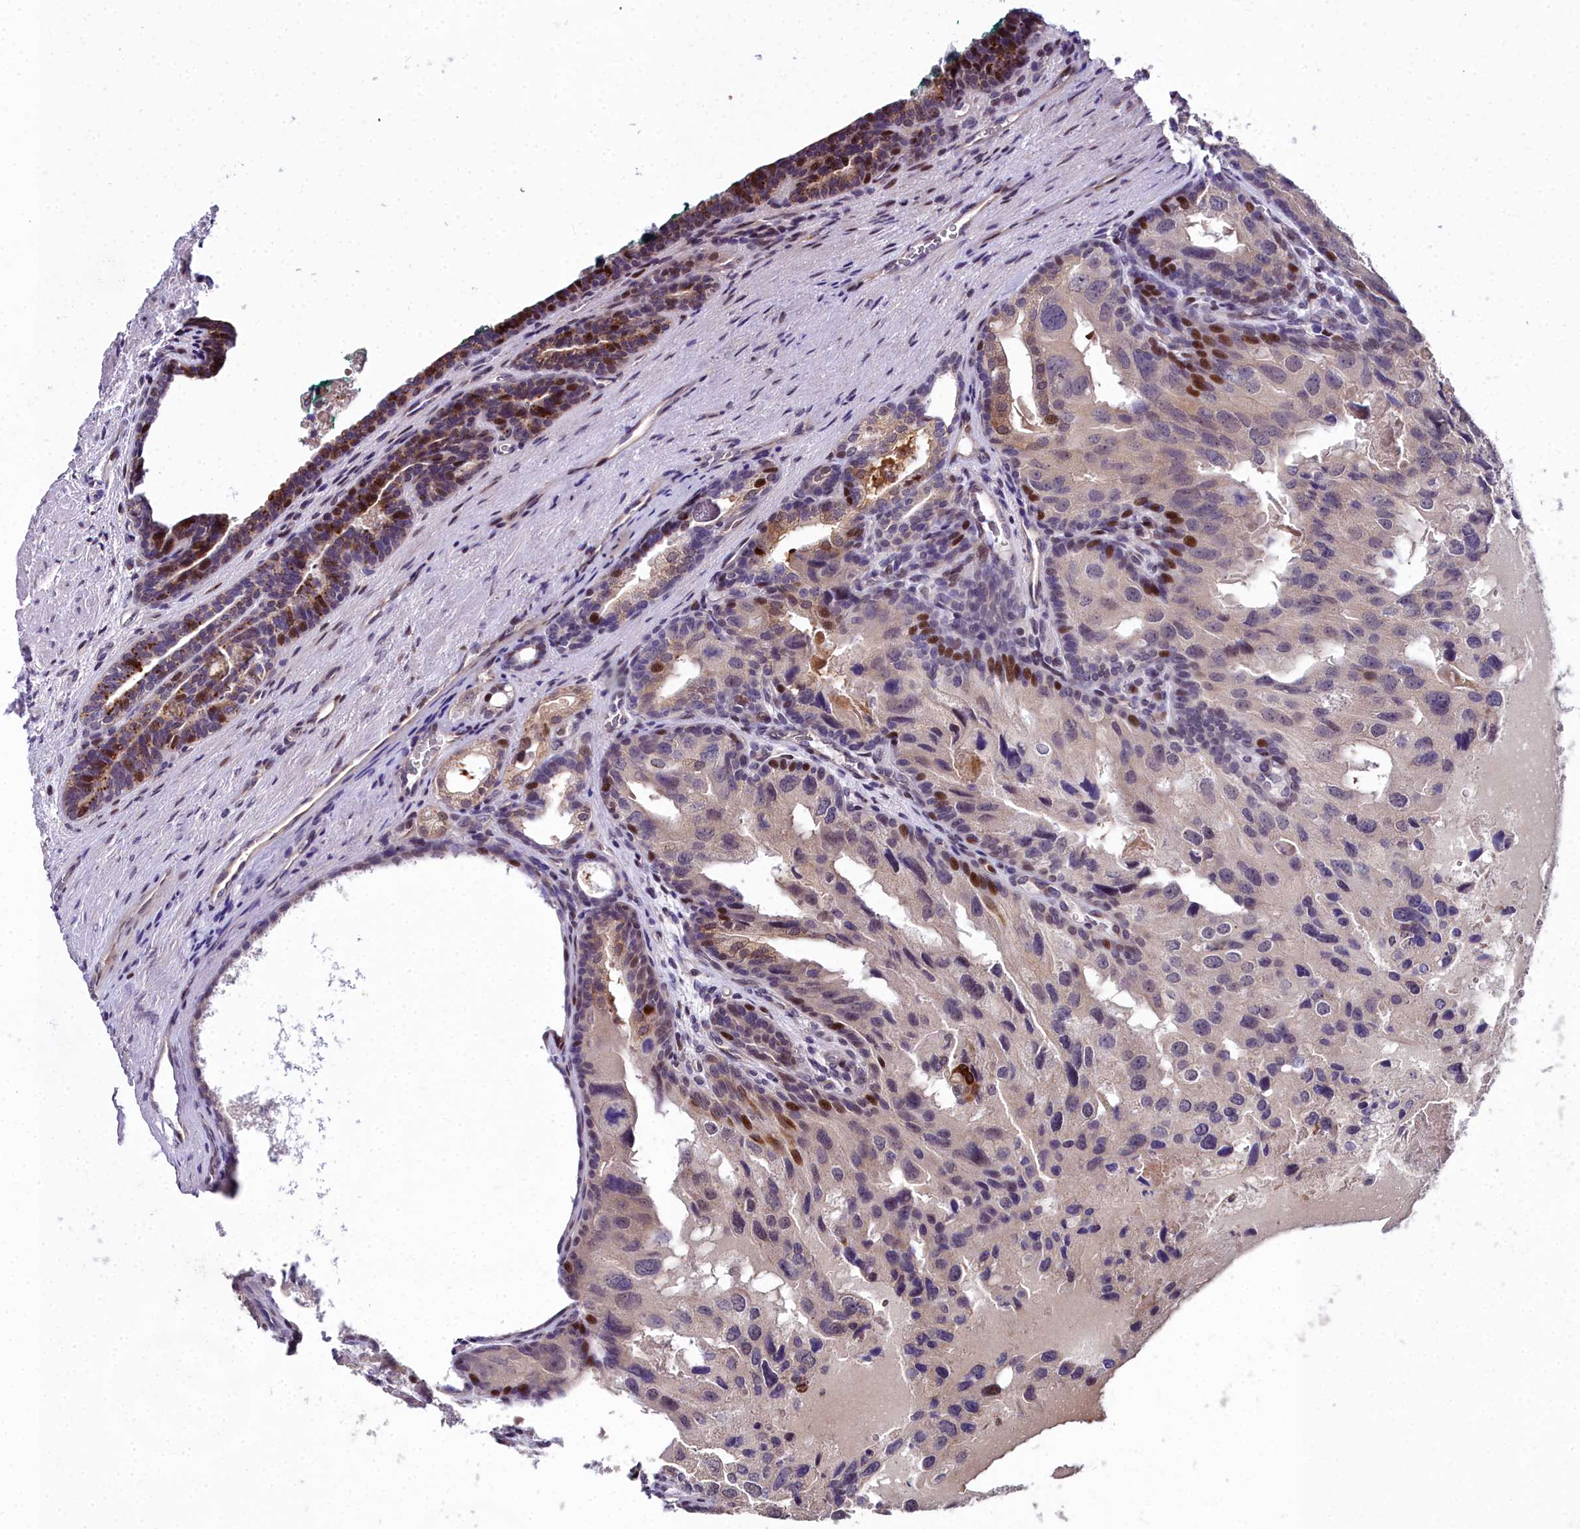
{"staining": {"intensity": "moderate", "quantity": "<25%", "location": "nuclear"}, "tissue": "prostate cancer", "cell_type": "Tumor cells", "image_type": "cancer", "snomed": [{"axis": "morphology", "description": "Adenocarcinoma, High grade"}, {"axis": "topography", "description": "Prostate"}], "caption": "High-power microscopy captured an IHC image of prostate cancer, revealing moderate nuclear expression in approximately <25% of tumor cells.", "gene": "AP1M1", "patient": {"sex": "male", "age": 62}}